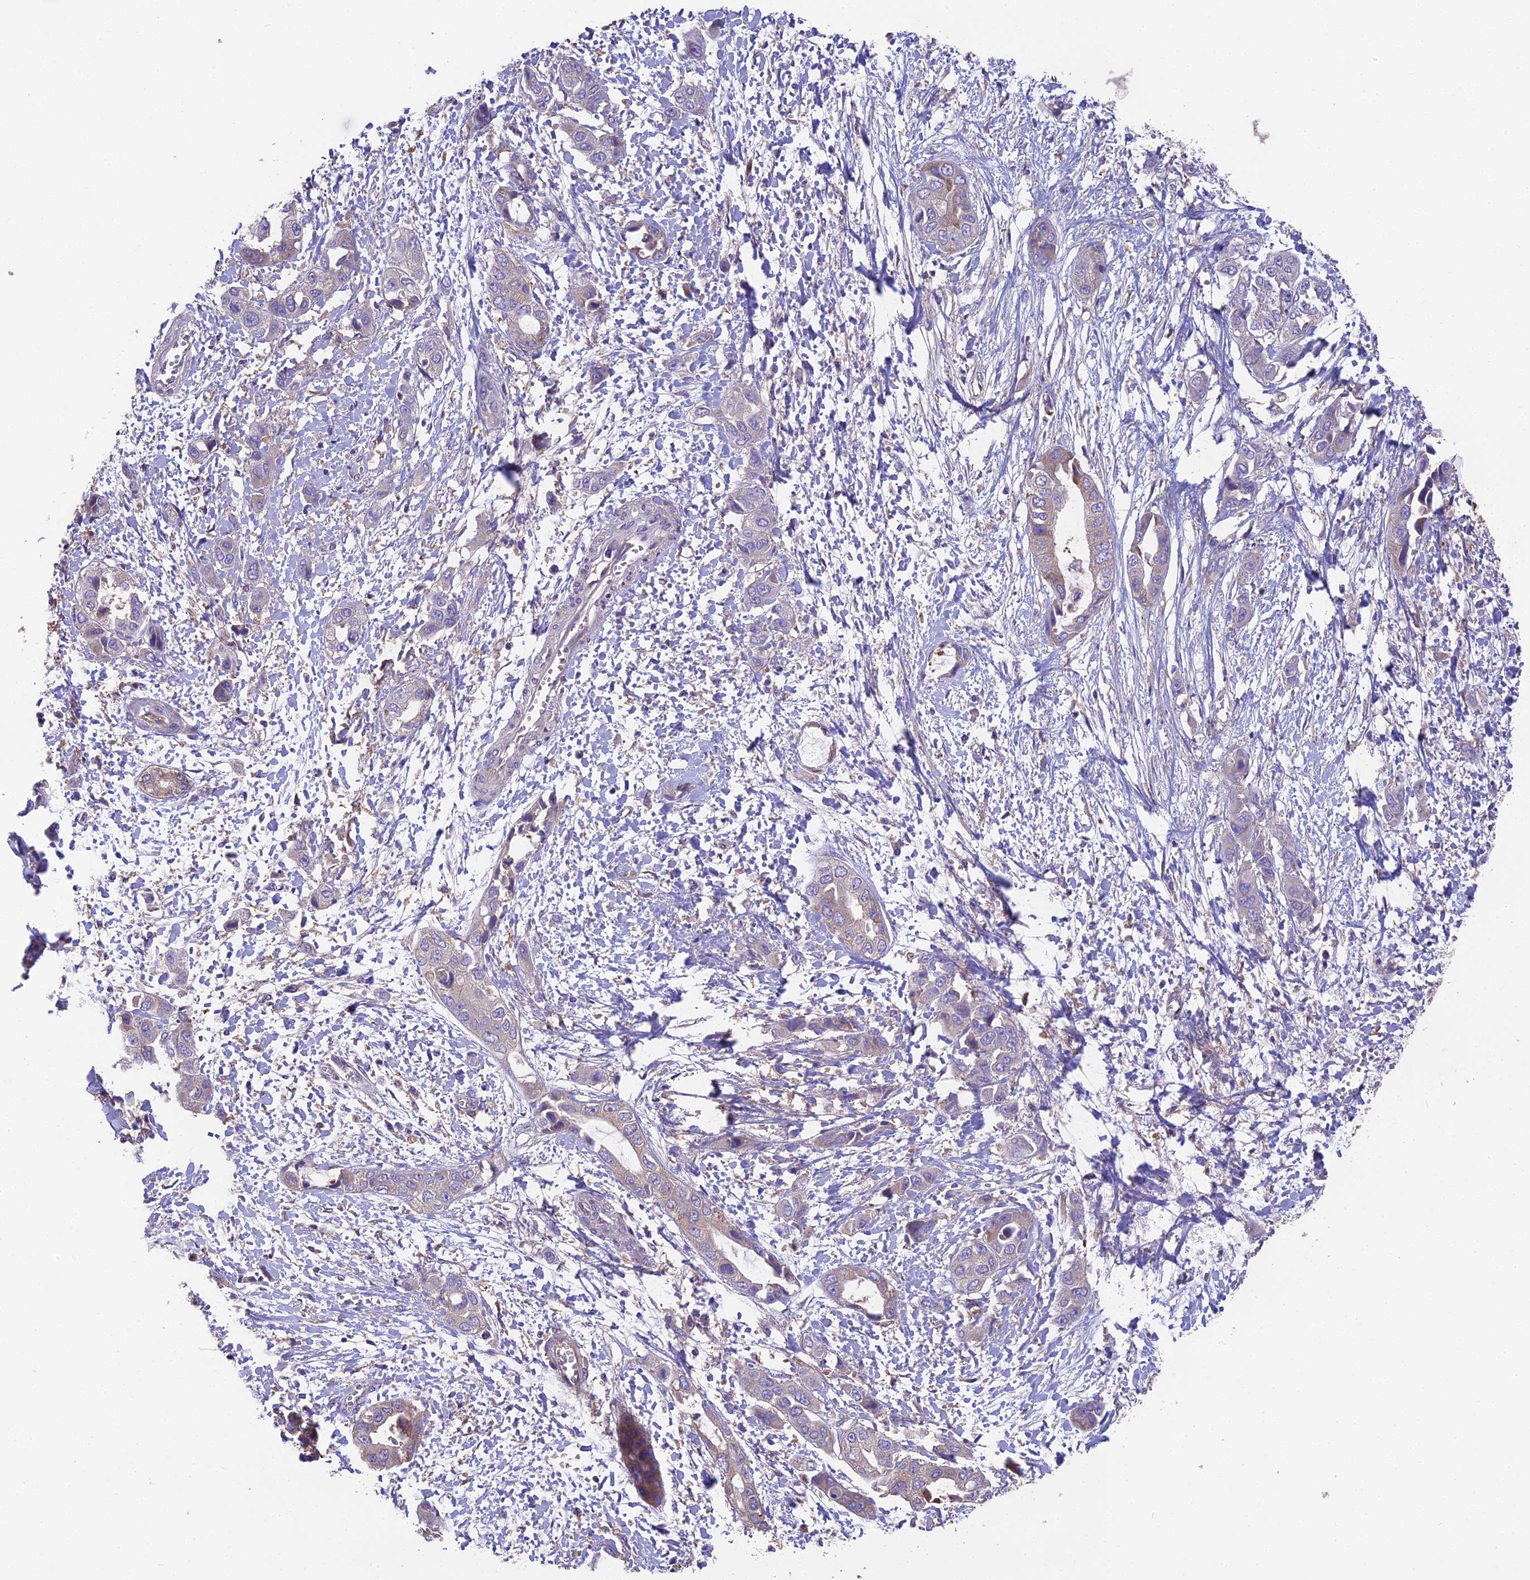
{"staining": {"intensity": "weak", "quantity": "<25%", "location": "cytoplasmic/membranous"}, "tissue": "liver cancer", "cell_type": "Tumor cells", "image_type": "cancer", "snomed": [{"axis": "morphology", "description": "Cholangiocarcinoma"}, {"axis": "topography", "description": "Liver"}], "caption": "Immunohistochemistry (IHC) of liver cholangiocarcinoma reveals no positivity in tumor cells.", "gene": "BLOC1S4", "patient": {"sex": "female", "age": 52}}